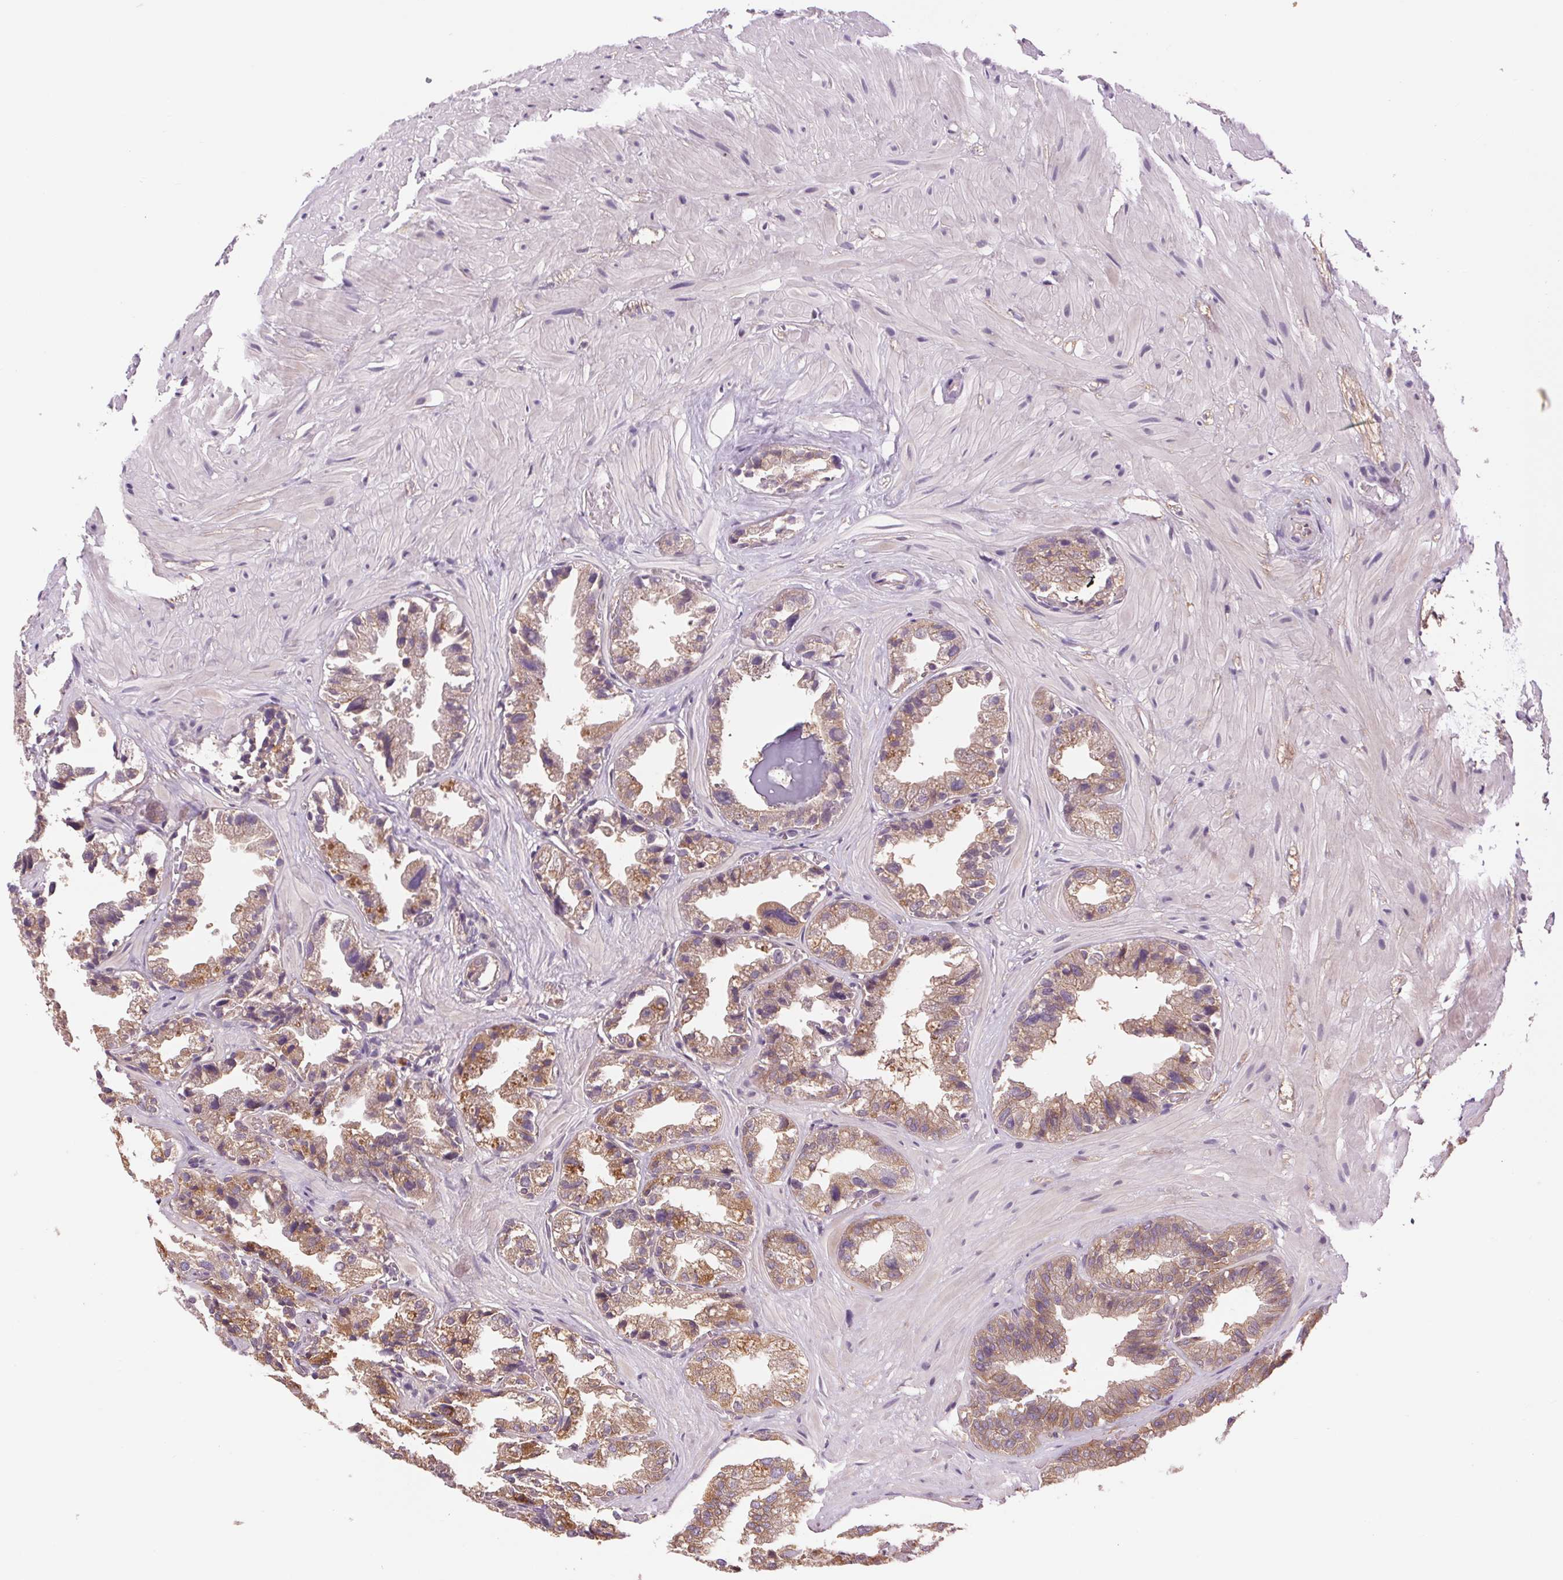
{"staining": {"intensity": "weak", "quantity": ">75%", "location": "cytoplasmic/membranous"}, "tissue": "seminal vesicle", "cell_type": "Glandular cells", "image_type": "normal", "snomed": [{"axis": "morphology", "description": "Normal tissue, NOS"}, {"axis": "topography", "description": "Seminal veicle"}], "caption": "DAB (3,3'-diaminobenzidine) immunohistochemical staining of unremarkable seminal vesicle reveals weak cytoplasmic/membranous protein staining in approximately >75% of glandular cells.", "gene": "SH3RF2", "patient": {"sex": "male", "age": 57}}